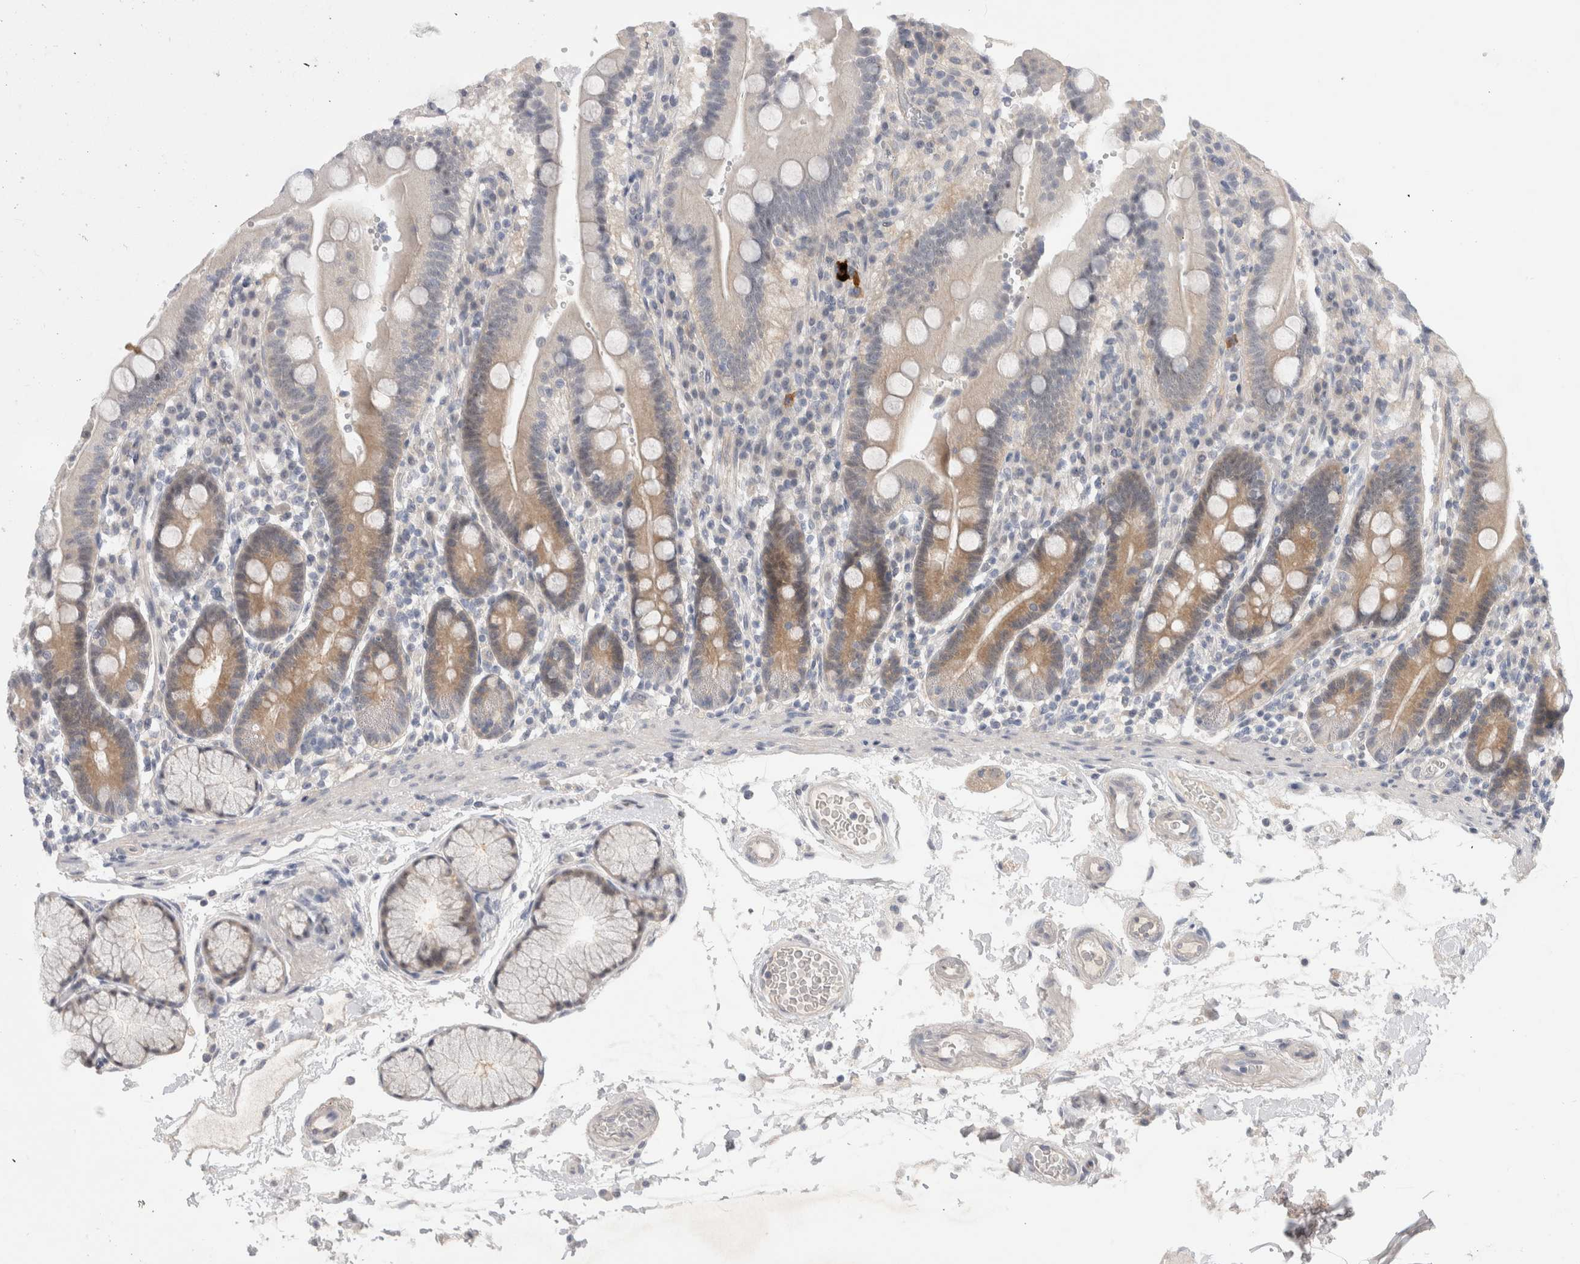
{"staining": {"intensity": "moderate", "quantity": "25%-75%", "location": "cytoplasmic/membranous"}, "tissue": "duodenum", "cell_type": "Glandular cells", "image_type": "normal", "snomed": [{"axis": "morphology", "description": "Normal tissue, NOS"}, {"axis": "topography", "description": "Small intestine, NOS"}], "caption": "IHC histopathology image of benign duodenum: human duodenum stained using immunohistochemistry displays medium levels of moderate protein expression localized specifically in the cytoplasmic/membranous of glandular cells, appearing as a cytoplasmic/membranous brown color.", "gene": "CERS3", "patient": {"sex": "female", "age": 71}}